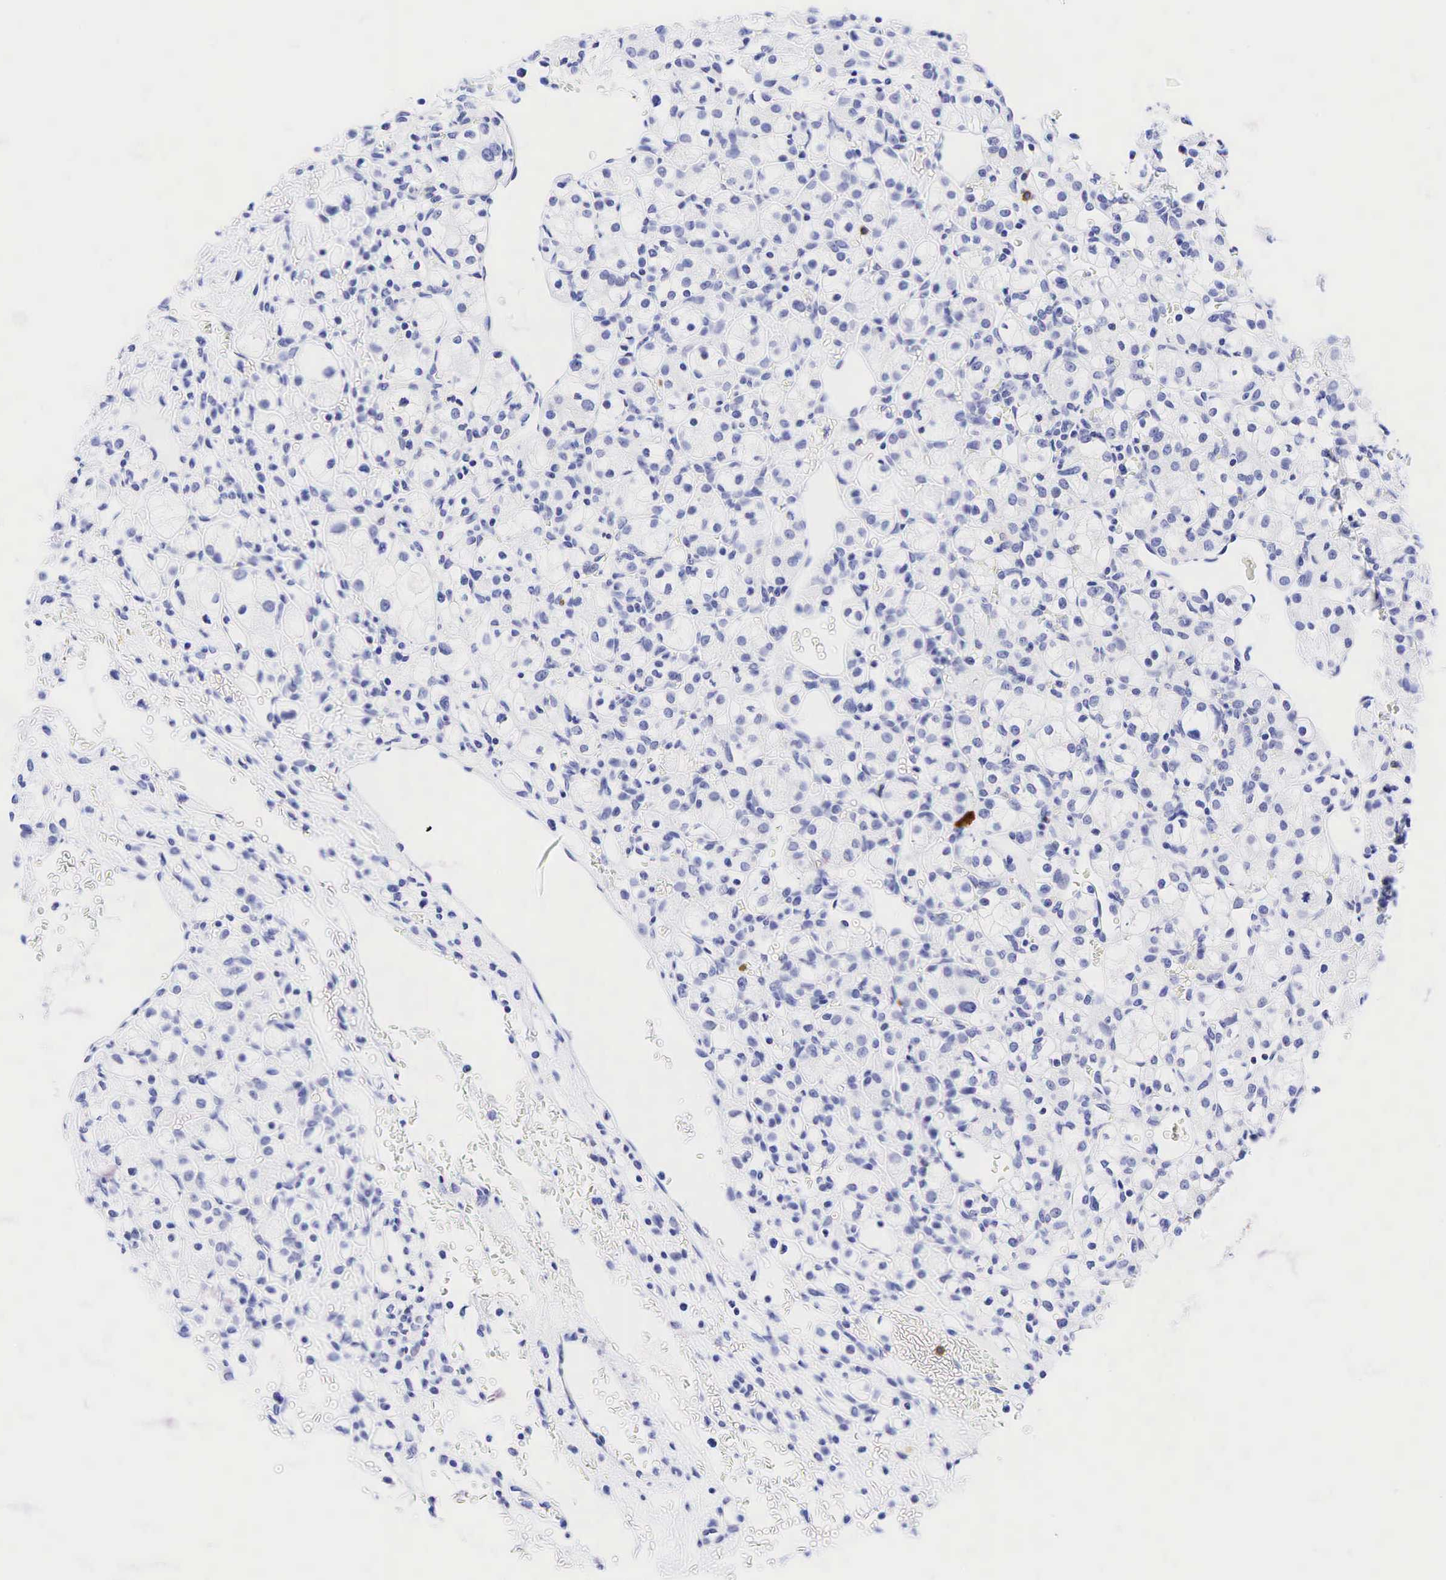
{"staining": {"intensity": "negative", "quantity": "none", "location": "none"}, "tissue": "renal cancer", "cell_type": "Tumor cells", "image_type": "cancer", "snomed": [{"axis": "morphology", "description": "Adenocarcinoma, NOS"}, {"axis": "topography", "description": "Kidney"}], "caption": "The immunohistochemistry (IHC) image has no significant expression in tumor cells of renal cancer tissue. (IHC, brightfield microscopy, high magnification).", "gene": "CD79A", "patient": {"sex": "female", "age": 62}}